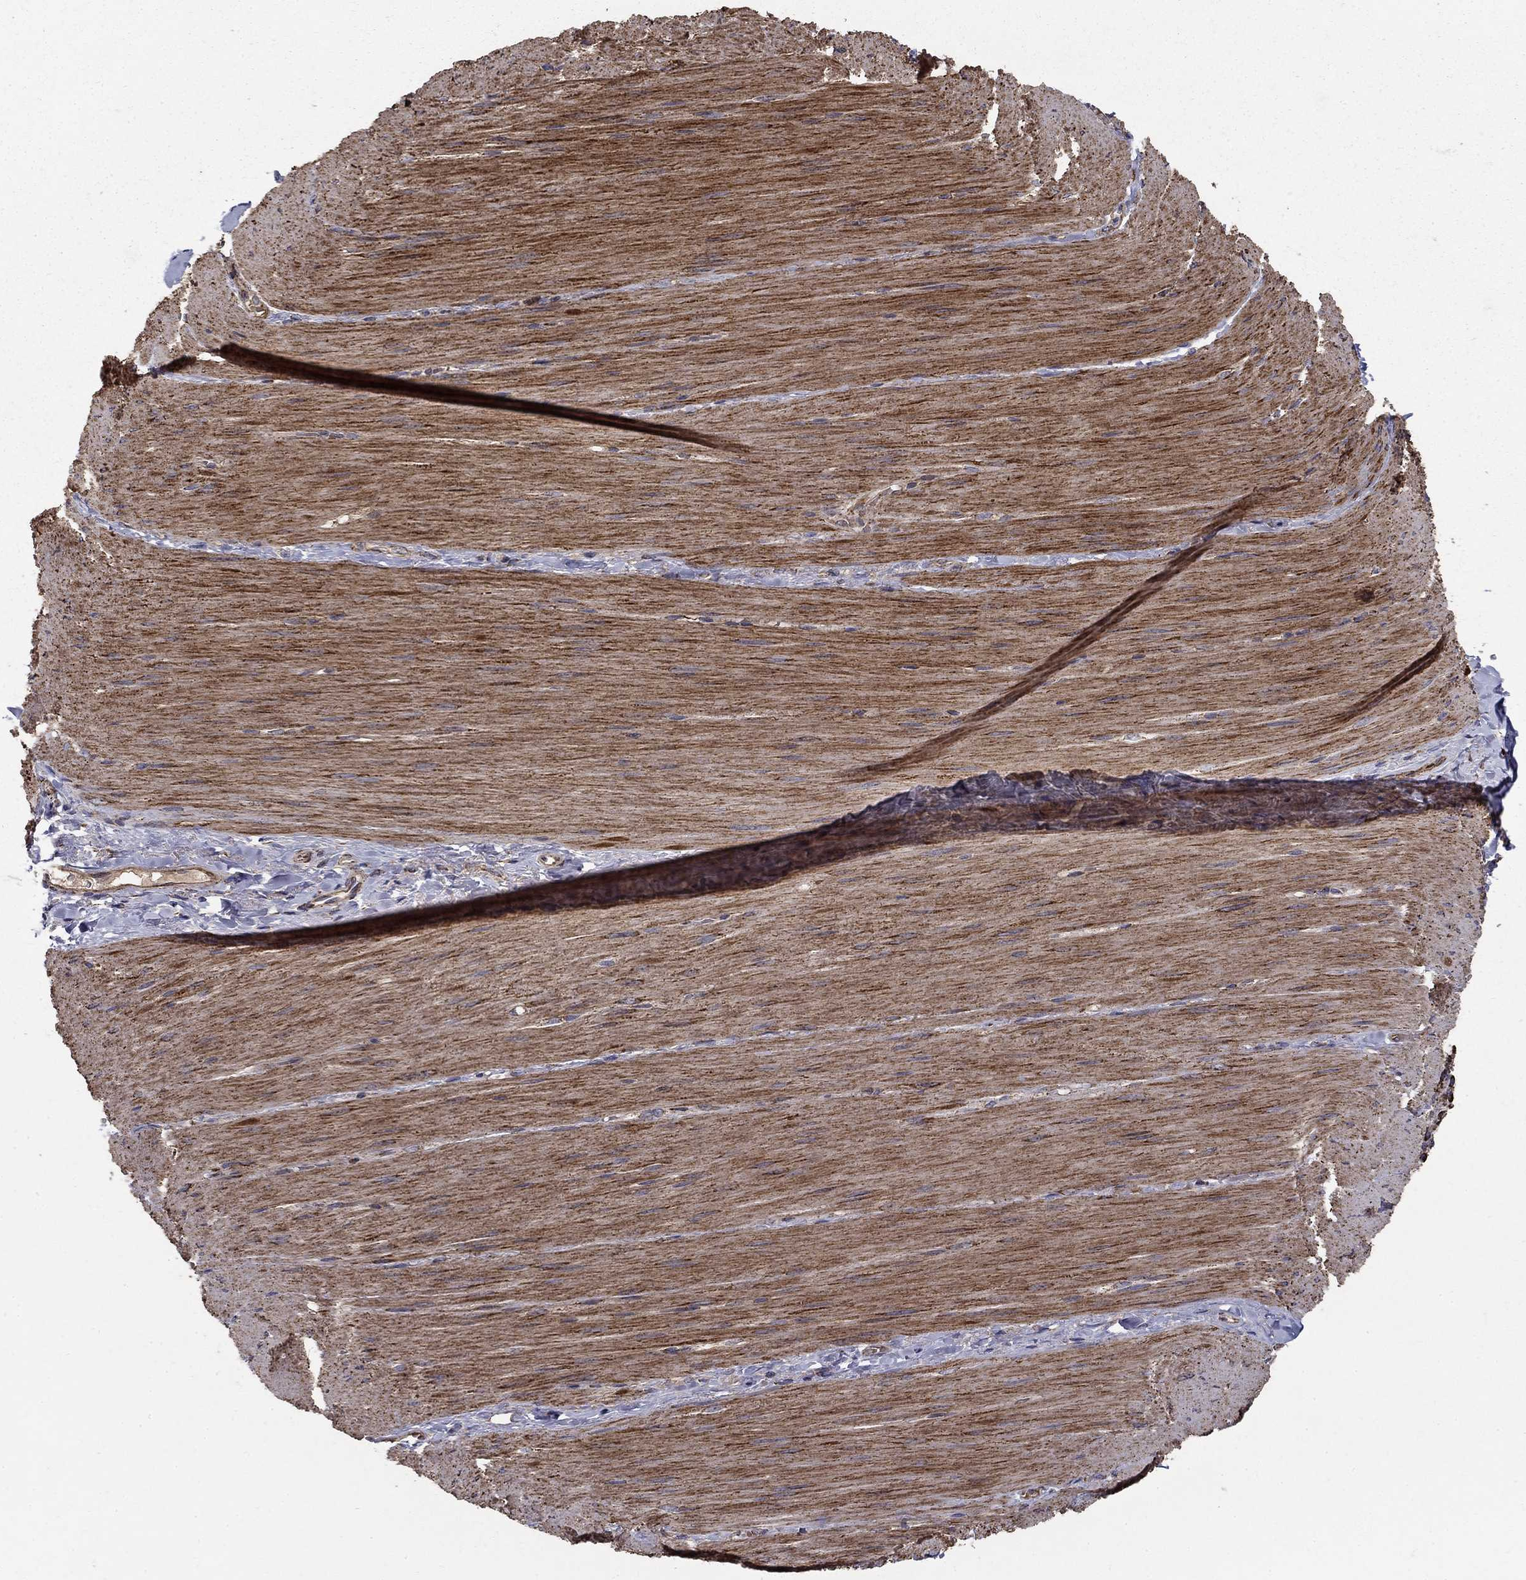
{"staining": {"intensity": "weak", "quantity": "<25%", "location": "cytoplasmic/membranous"}, "tissue": "adipose tissue", "cell_type": "Adipocytes", "image_type": "normal", "snomed": [{"axis": "morphology", "description": "Normal tissue, NOS"}, {"axis": "topography", "description": "Smooth muscle"}, {"axis": "topography", "description": "Duodenum"}, {"axis": "topography", "description": "Peripheral nerve tissue"}], "caption": "The immunohistochemistry histopathology image has no significant positivity in adipocytes of adipose tissue. (Stains: DAB (3,3'-diaminobenzidine) immunohistochemistry (IHC) with hematoxylin counter stain, Microscopy: brightfield microscopy at high magnification).", "gene": "NDUFS8", "patient": {"sex": "female", "age": 61}}